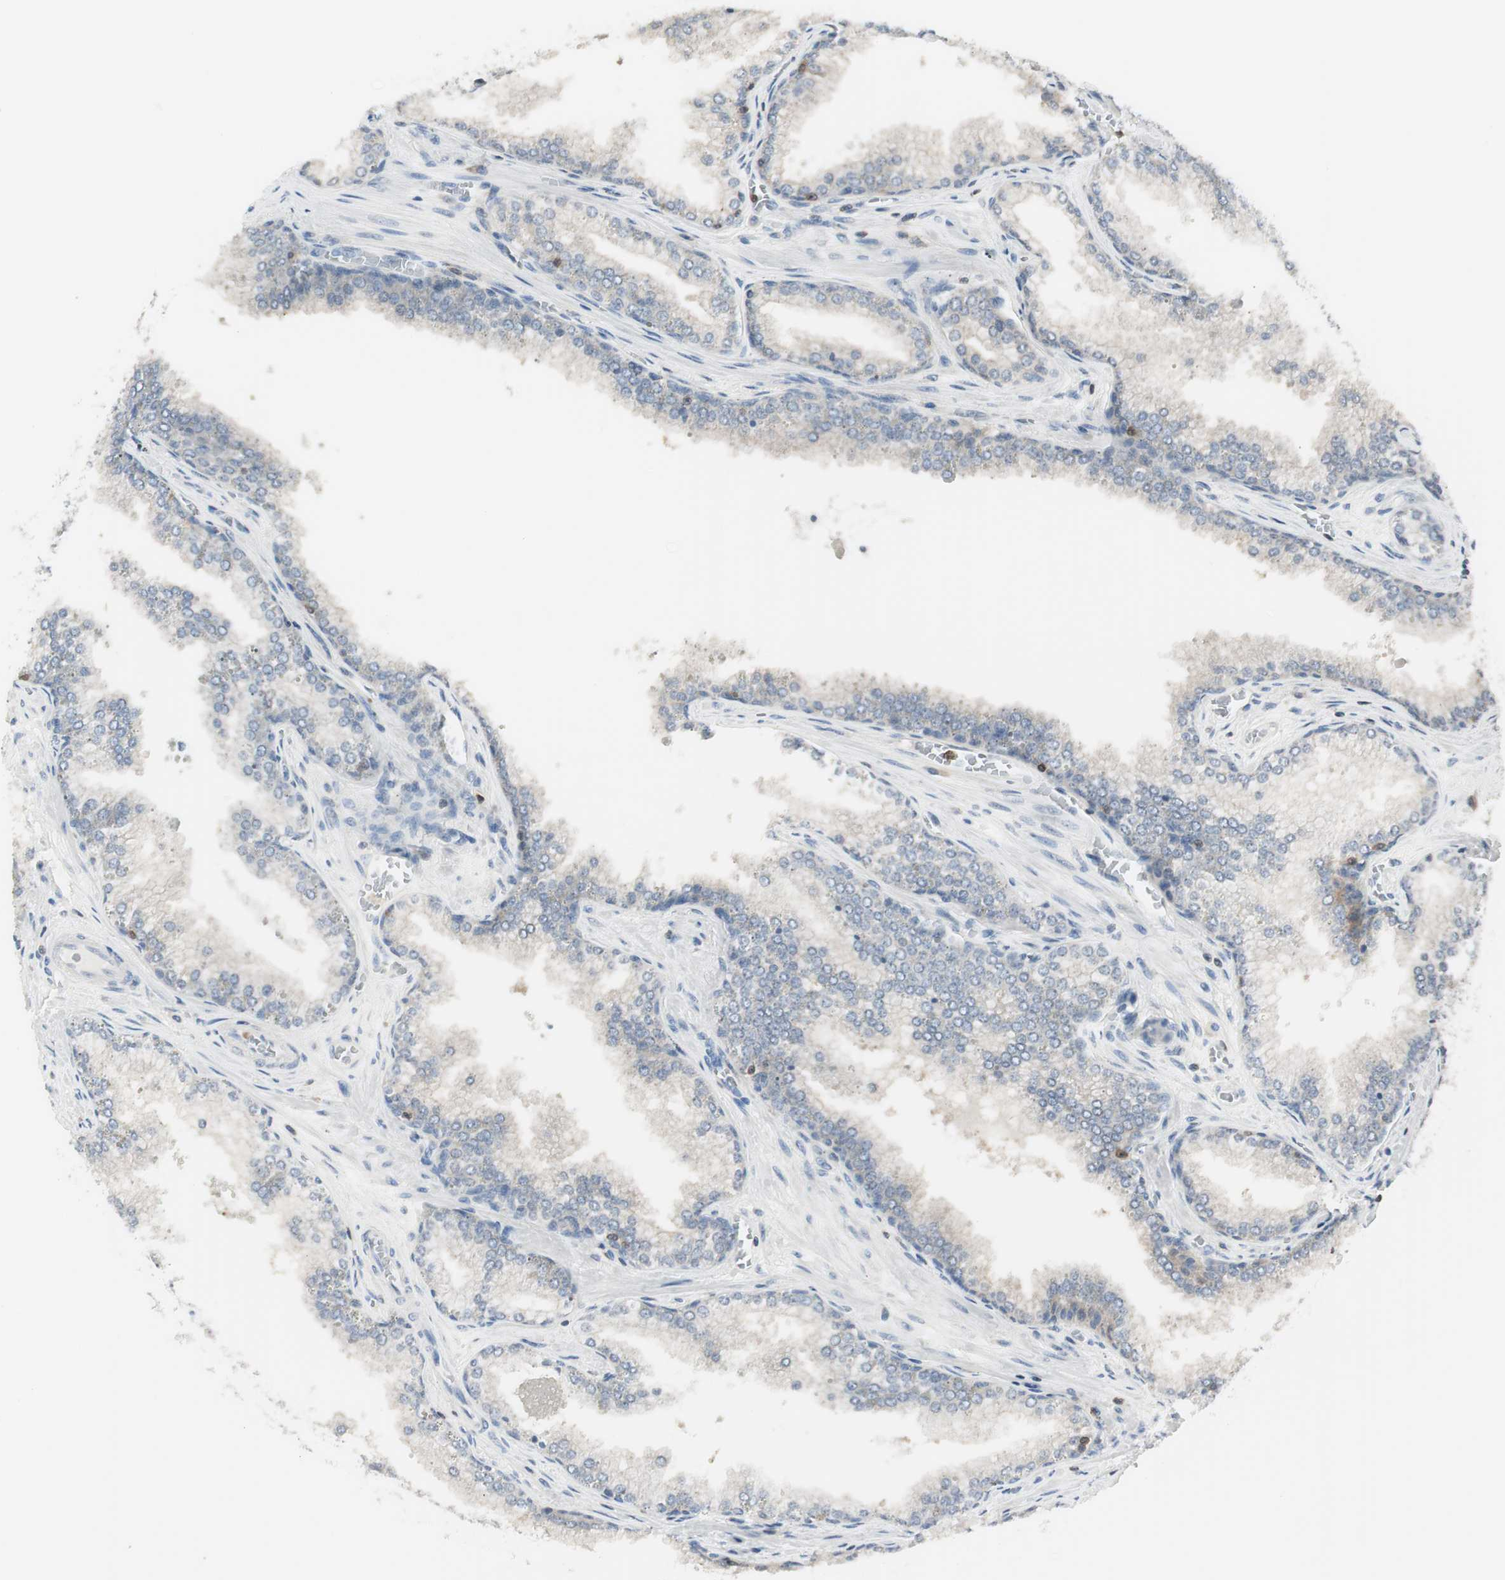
{"staining": {"intensity": "weak", "quantity": ">75%", "location": "cytoplasmic/membranous"}, "tissue": "prostate cancer", "cell_type": "Tumor cells", "image_type": "cancer", "snomed": [{"axis": "morphology", "description": "Adenocarcinoma, Low grade"}, {"axis": "topography", "description": "Prostate"}], "caption": "Approximately >75% of tumor cells in human prostate adenocarcinoma (low-grade) display weak cytoplasmic/membranous protein staining as visualized by brown immunohistochemical staining.", "gene": "SLC9A3R1", "patient": {"sex": "male", "age": 60}}